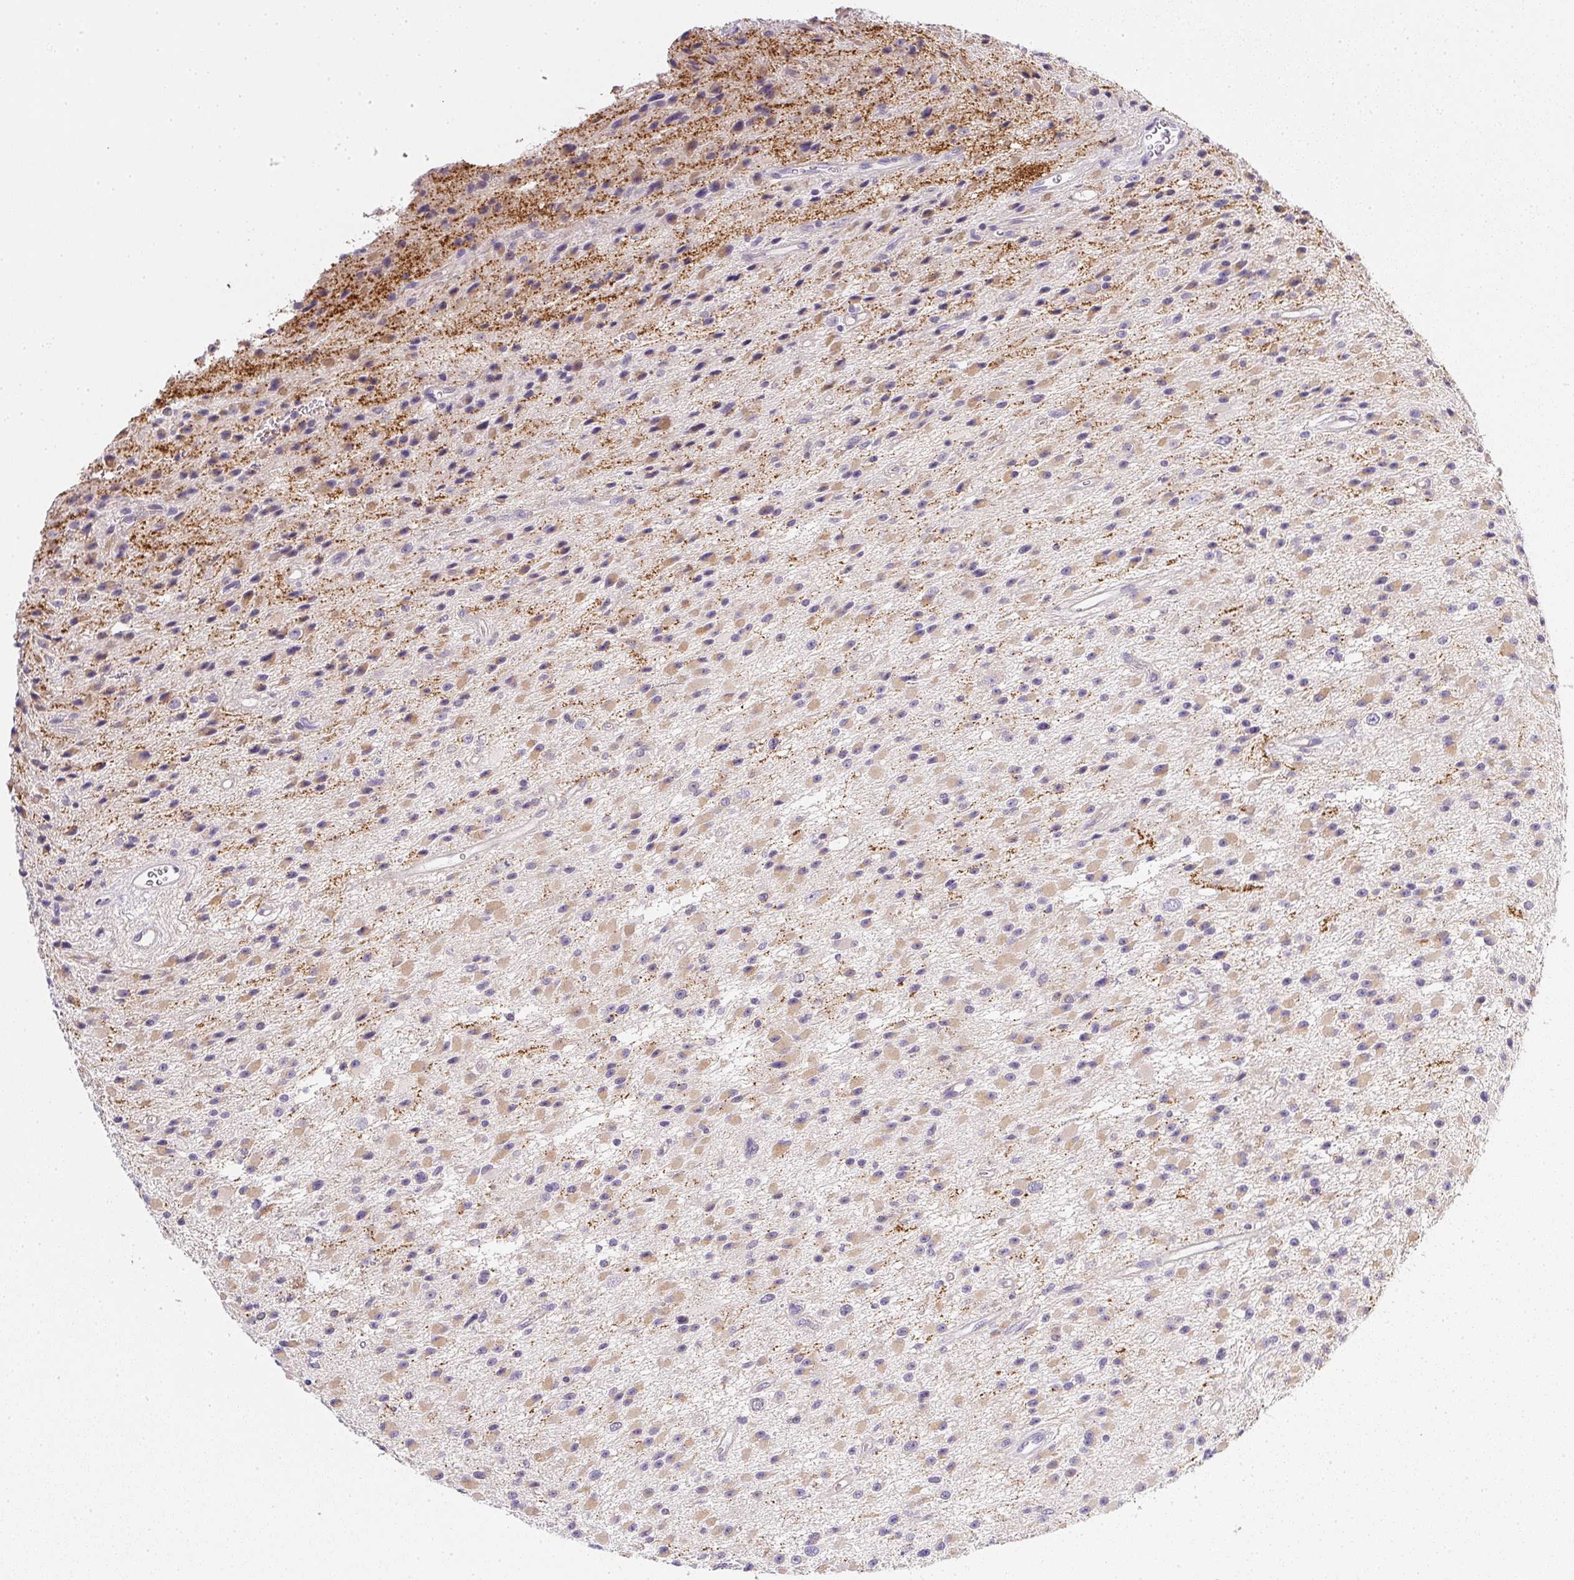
{"staining": {"intensity": "negative", "quantity": "none", "location": "none"}, "tissue": "glioma", "cell_type": "Tumor cells", "image_type": "cancer", "snomed": [{"axis": "morphology", "description": "Glioma, malignant, High grade"}, {"axis": "topography", "description": "Brain"}], "caption": "High-grade glioma (malignant) stained for a protein using immunohistochemistry displays no staining tumor cells.", "gene": "SLC17A7", "patient": {"sex": "male", "age": 29}}